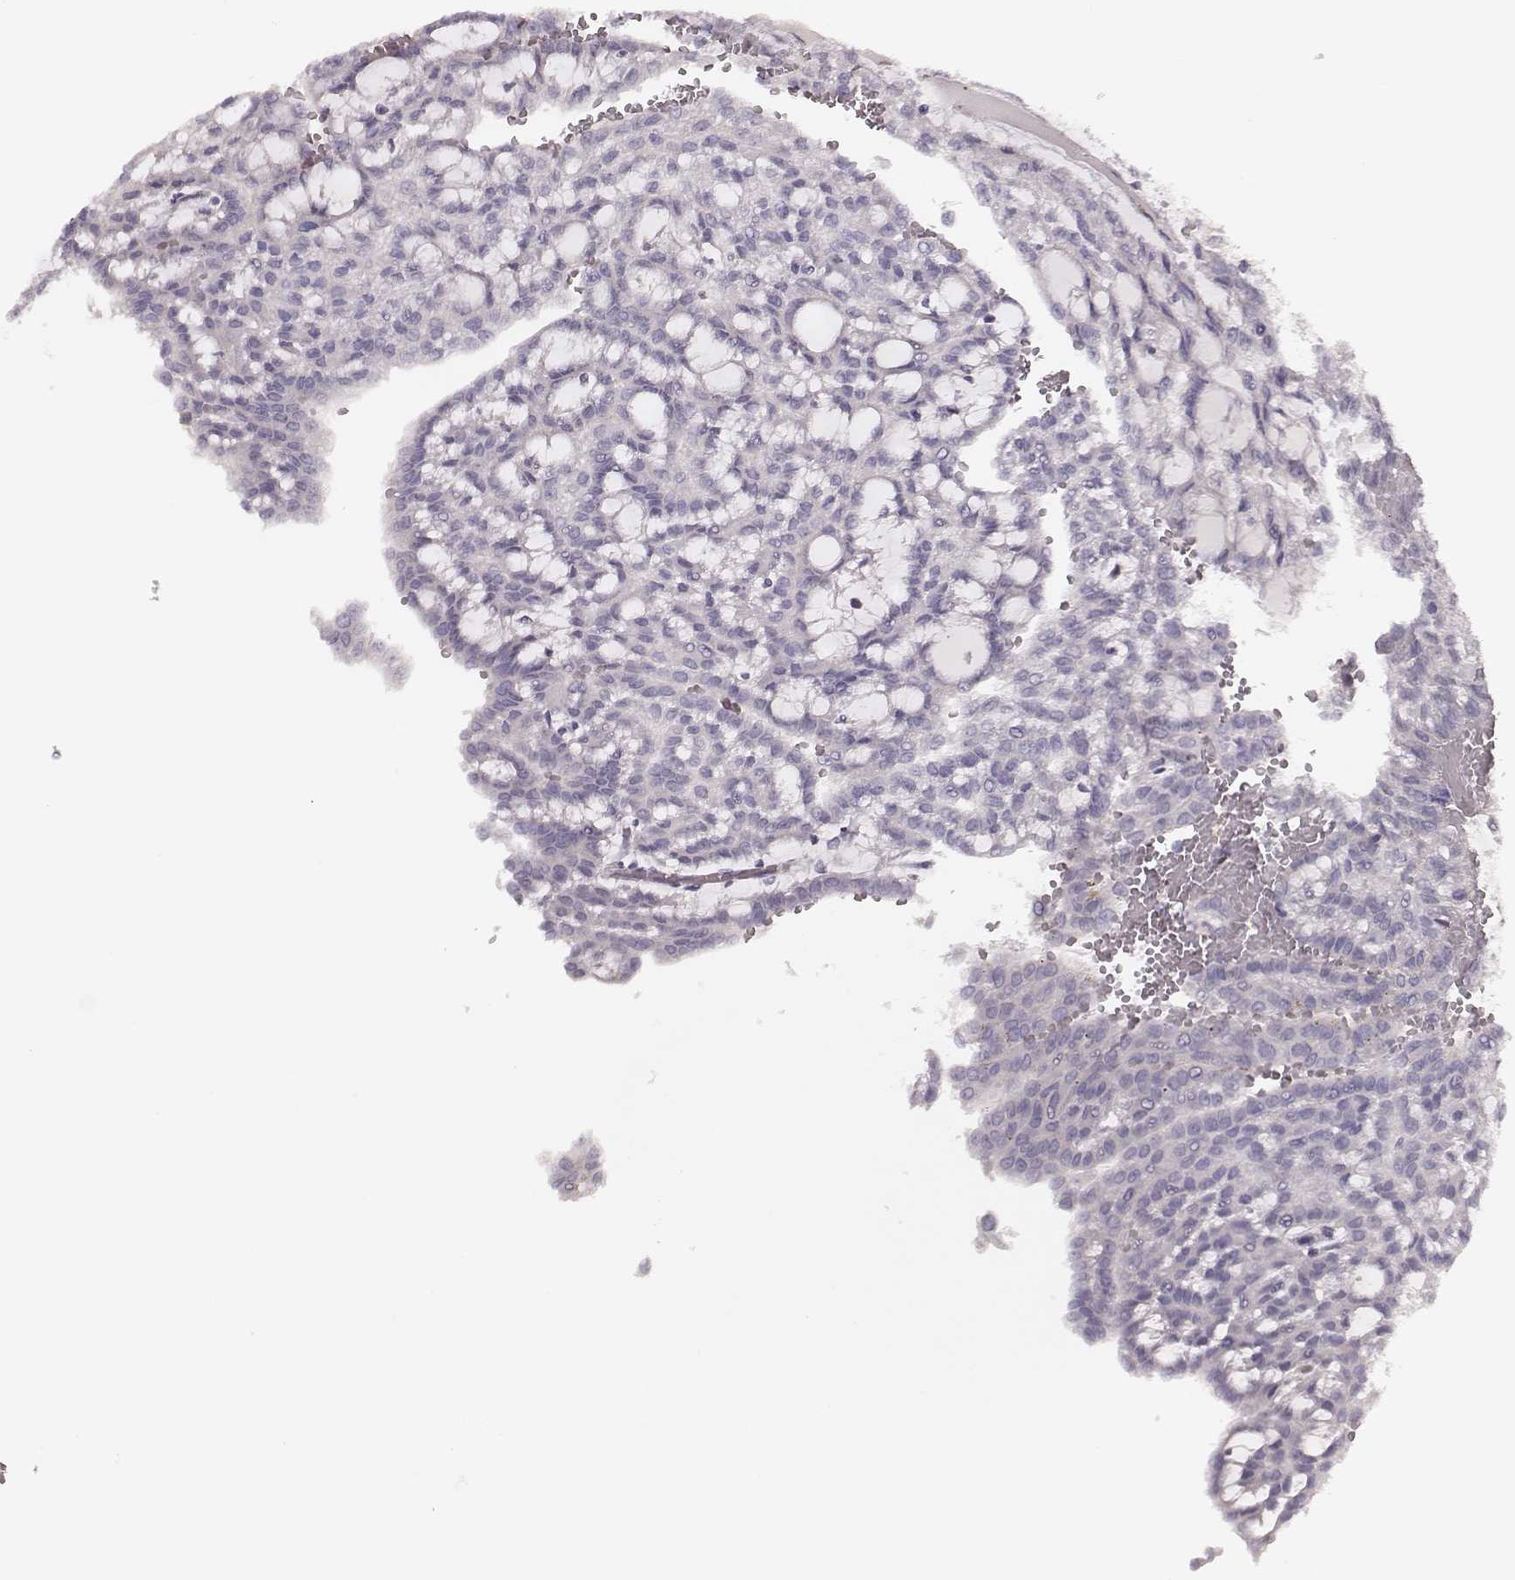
{"staining": {"intensity": "negative", "quantity": "none", "location": "none"}, "tissue": "renal cancer", "cell_type": "Tumor cells", "image_type": "cancer", "snomed": [{"axis": "morphology", "description": "Adenocarcinoma, NOS"}, {"axis": "topography", "description": "Kidney"}], "caption": "This is an IHC image of renal adenocarcinoma. There is no positivity in tumor cells.", "gene": "ZYX", "patient": {"sex": "male", "age": 63}}